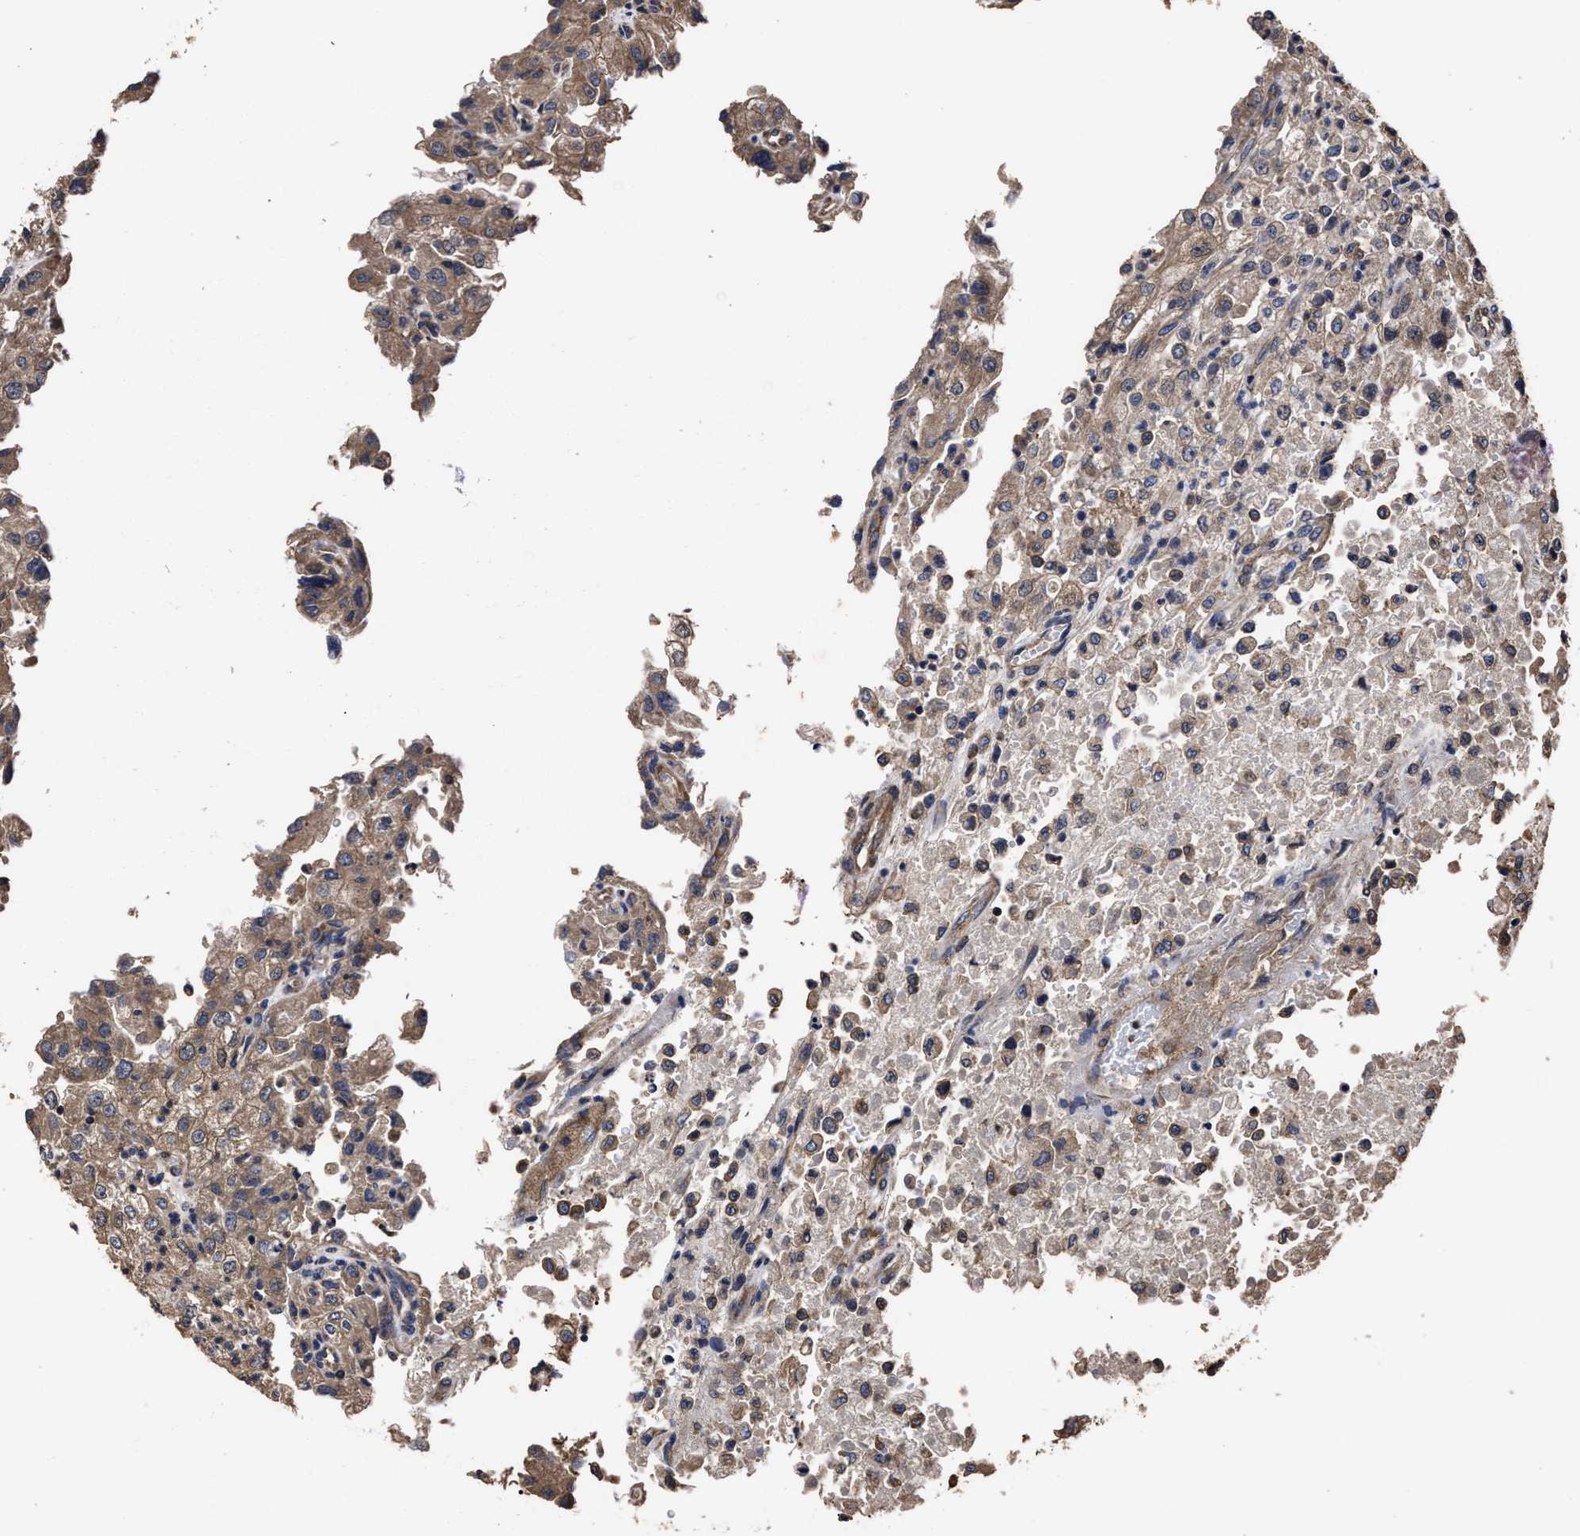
{"staining": {"intensity": "weak", "quantity": "<25%", "location": "cytoplasmic/membranous"}, "tissue": "renal cancer", "cell_type": "Tumor cells", "image_type": "cancer", "snomed": [{"axis": "morphology", "description": "Adenocarcinoma, NOS"}, {"axis": "topography", "description": "Kidney"}], "caption": "An image of adenocarcinoma (renal) stained for a protein exhibits no brown staining in tumor cells.", "gene": "AVEN", "patient": {"sex": "female", "age": 54}}